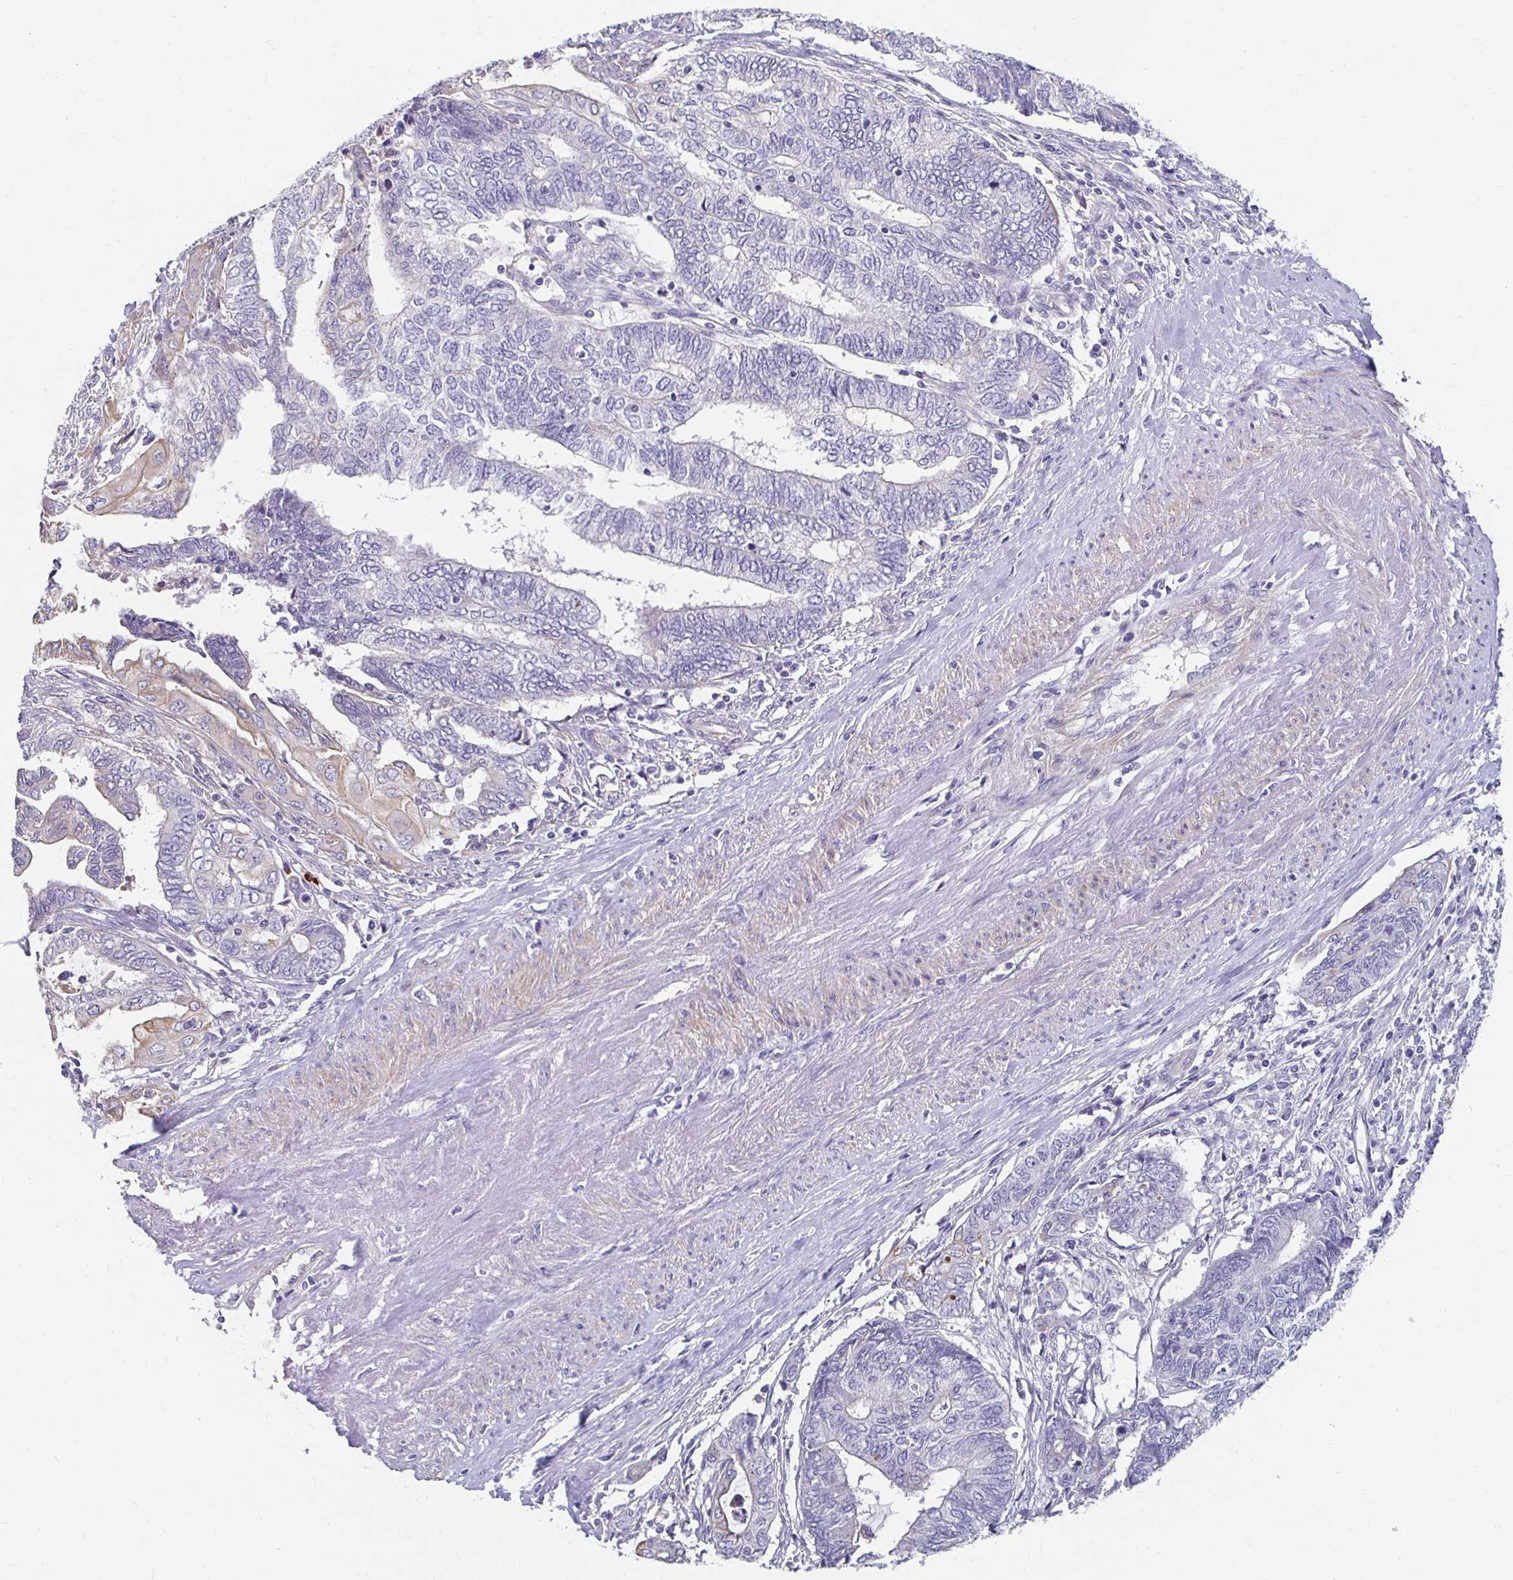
{"staining": {"intensity": "negative", "quantity": "none", "location": "none"}, "tissue": "endometrial cancer", "cell_type": "Tumor cells", "image_type": "cancer", "snomed": [{"axis": "morphology", "description": "Adenocarcinoma, NOS"}, {"axis": "topography", "description": "Uterus"}, {"axis": "topography", "description": "Endometrium"}], "caption": "Image shows no protein staining in tumor cells of endometrial cancer (adenocarcinoma) tissue.", "gene": "AKAP6", "patient": {"sex": "female", "age": 70}}